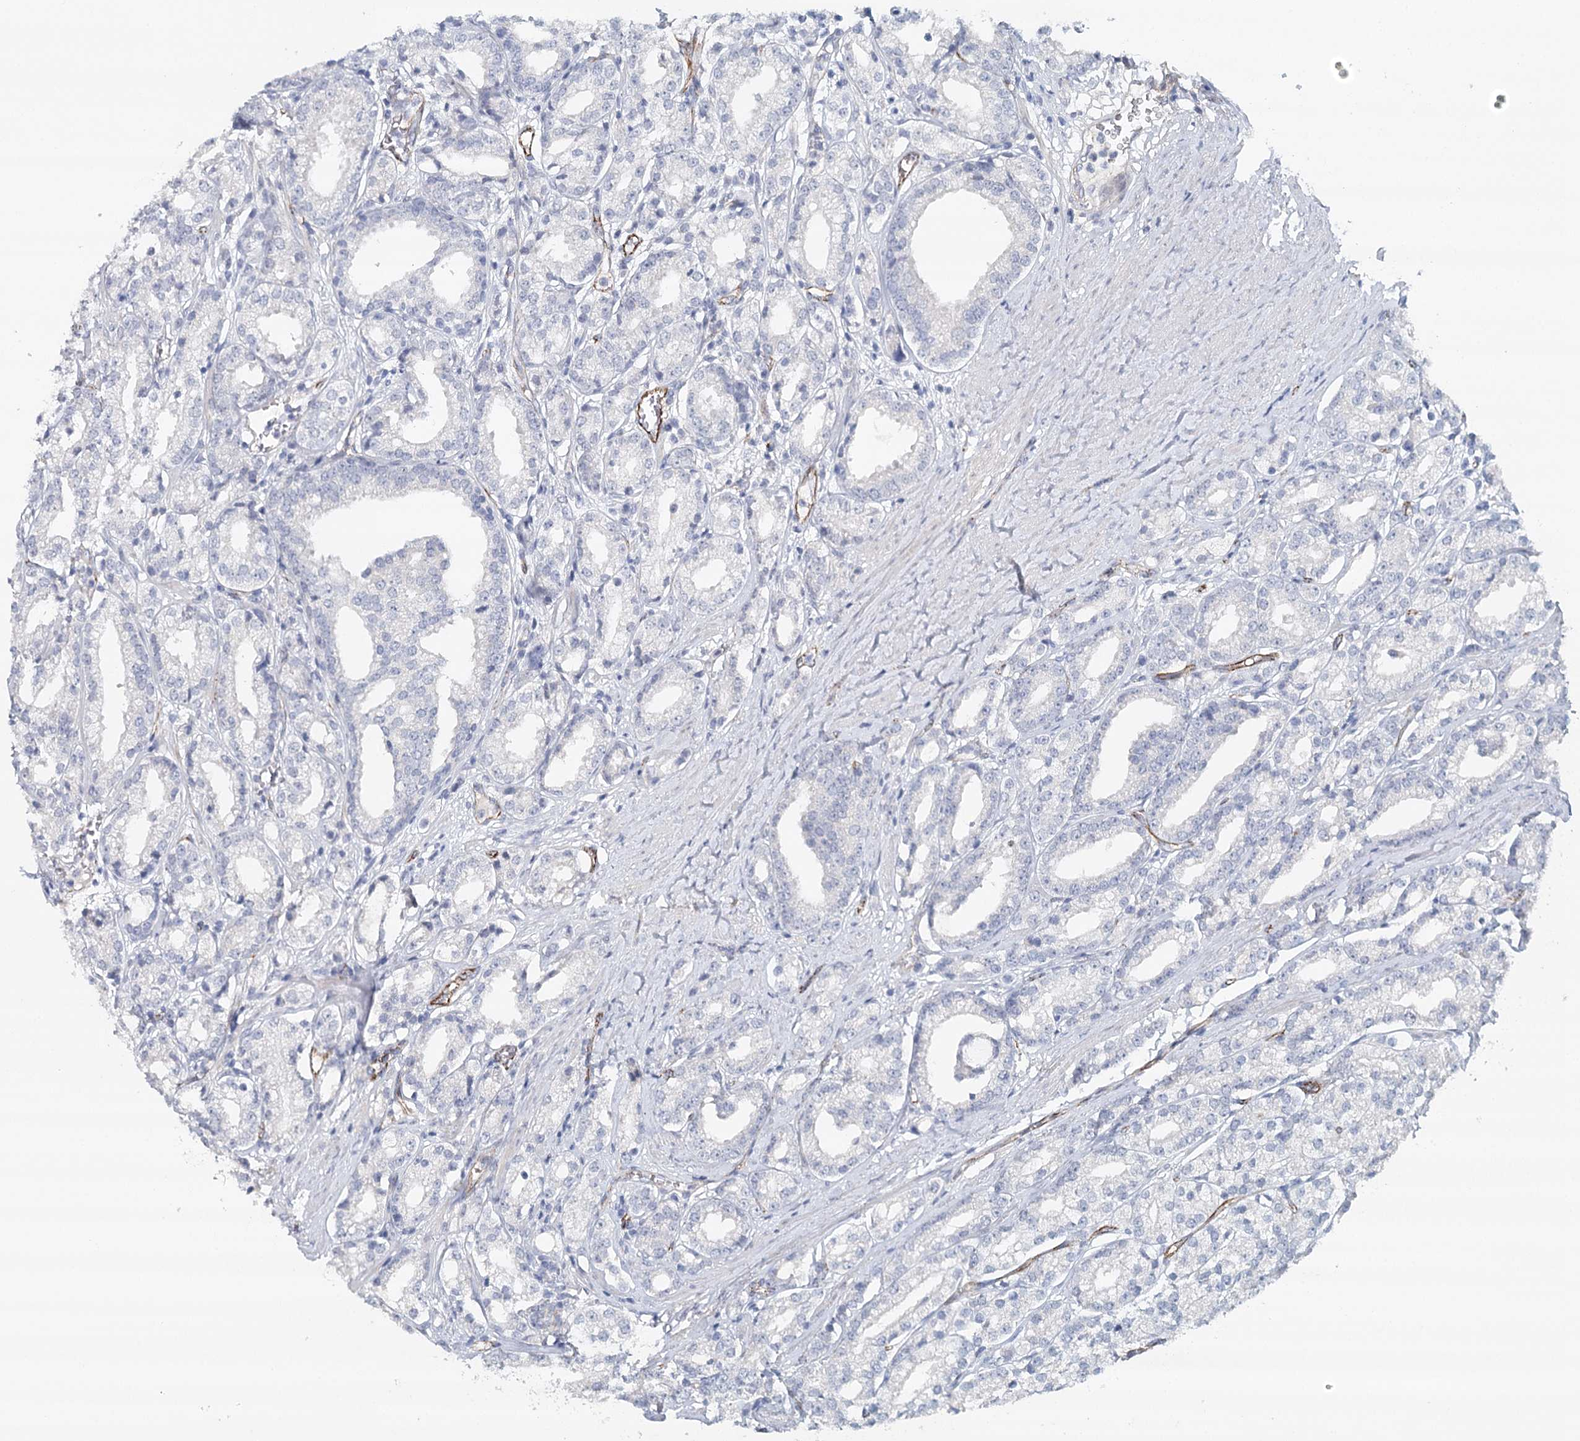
{"staining": {"intensity": "negative", "quantity": "none", "location": "none"}, "tissue": "prostate cancer", "cell_type": "Tumor cells", "image_type": "cancer", "snomed": [{"axis": "morphology", "description": "Adenocarcinoma, High grade"}, {"axis": "topography", "description": "Prostate"}], "caption": "An image of prostate cancer stained for a protein reveals no brown staining in tumor cells. (DAB (3,3'-diaminobenzidine) IHC with hematoxylin counter stain).", "gene": "SYNPO", "patient": {"sex": "male", "age": 69}}